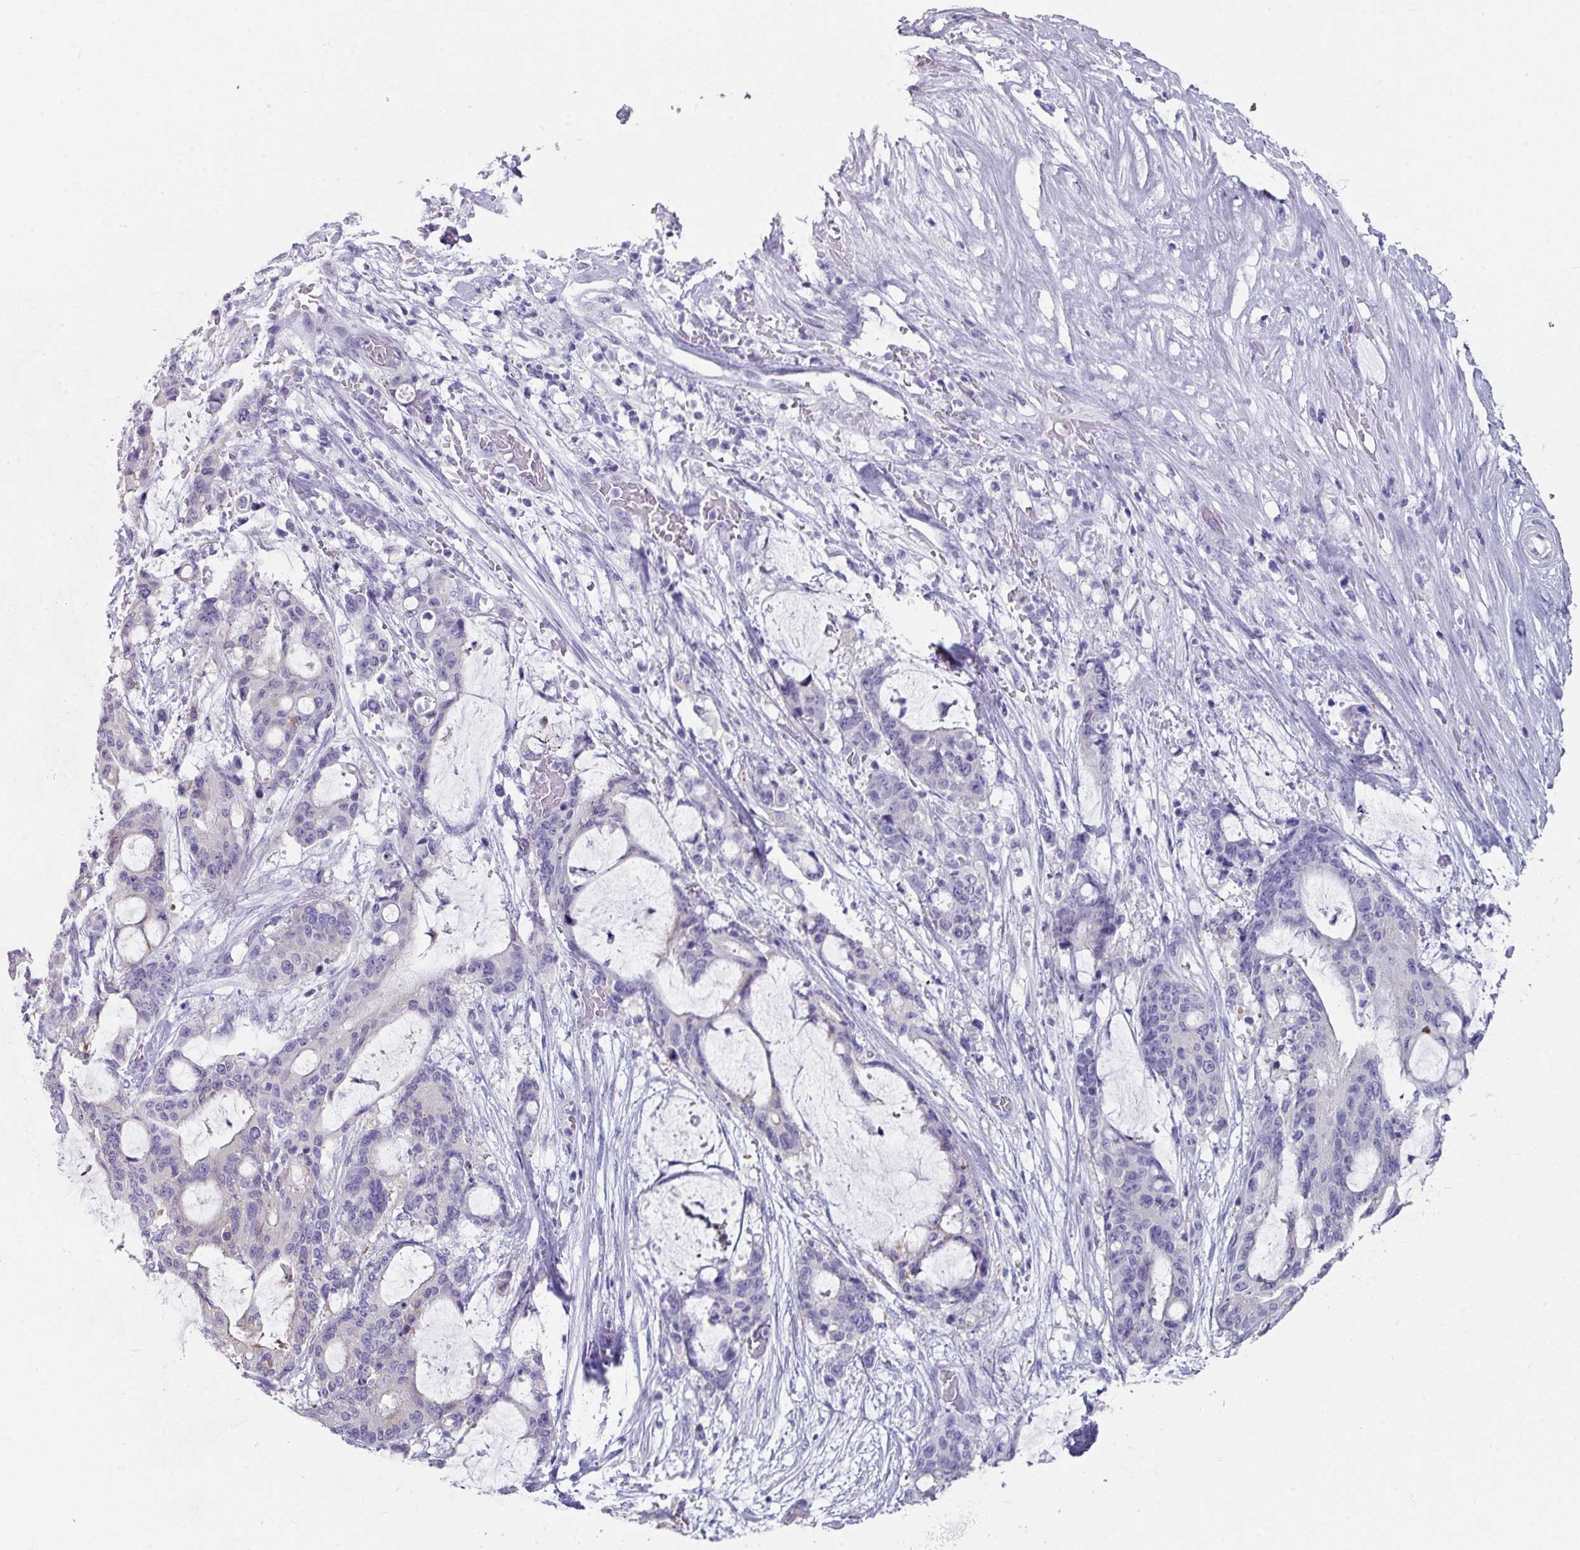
{"staining": {"intensity": "moderate", "quantity": "<25%", "location": "cytoplasmic/membranous"}, "tissue": "liver cancer", "cell_type": "Tumor cells", "image_type": "cancer", "snomed": [{"axis": "morphology", "description": "Normal tissue, NOS"}, {"axis": "morphology", "description": "Cholangiocarcinoma"}, {"axis": "topography", "description": "Liver"}, {"axis": "topography", "description": "Peripheral nerve tissue"}], "caption": "An immunohistochemistry (IHC) photomicrograph of neoplastic tissue is shown. Protein staining in brown shows moderate cytoplasmic/membranous positivity in liver cancer (cholangiocarcinoma) within tumor cells. (IHC, brightfield microscopy, high magnification).", "gene": "PEX10", "patient": {"sex": "female", "age": 73}}